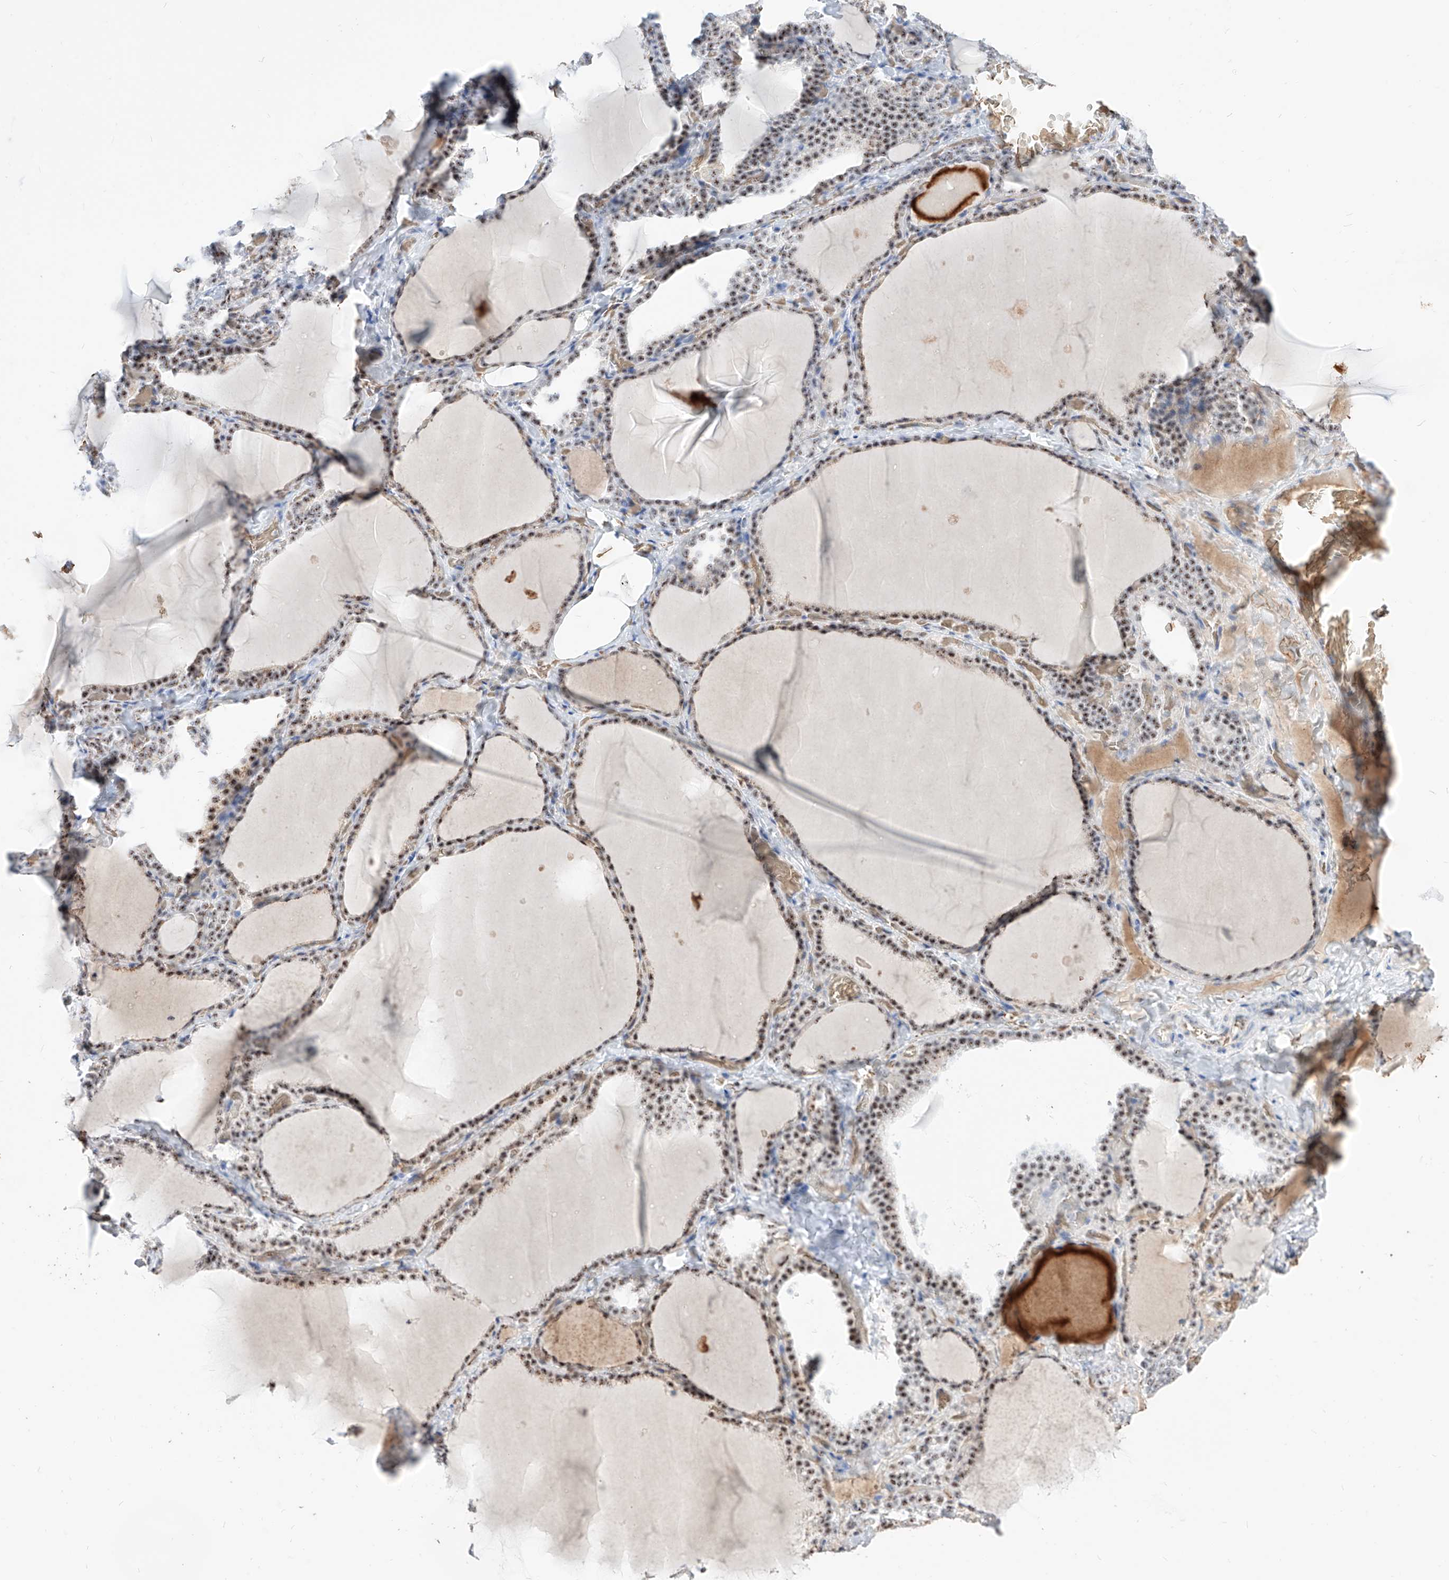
{"staining": {"intensity": "moderate", "quantity": ">75%", "location": "nuclear"}, "tissue": "thyroid gland", "cell_type": "Glandular cells", "image_type": "normal", "snomed": [{"axis": "morphology", "description": "Normal tissue, NOS"}, {"axis": "topography", "description": "Thyroid gland"}], "caption": "Unremarkable thyroid gland reveals moderate nuclear positivity in about >75% of glandular cells (Brightfield microscopy of DAB IHC at high magnification)..", "gene": "ZFP42", "patient": {"sex": "female", "age": 22}}